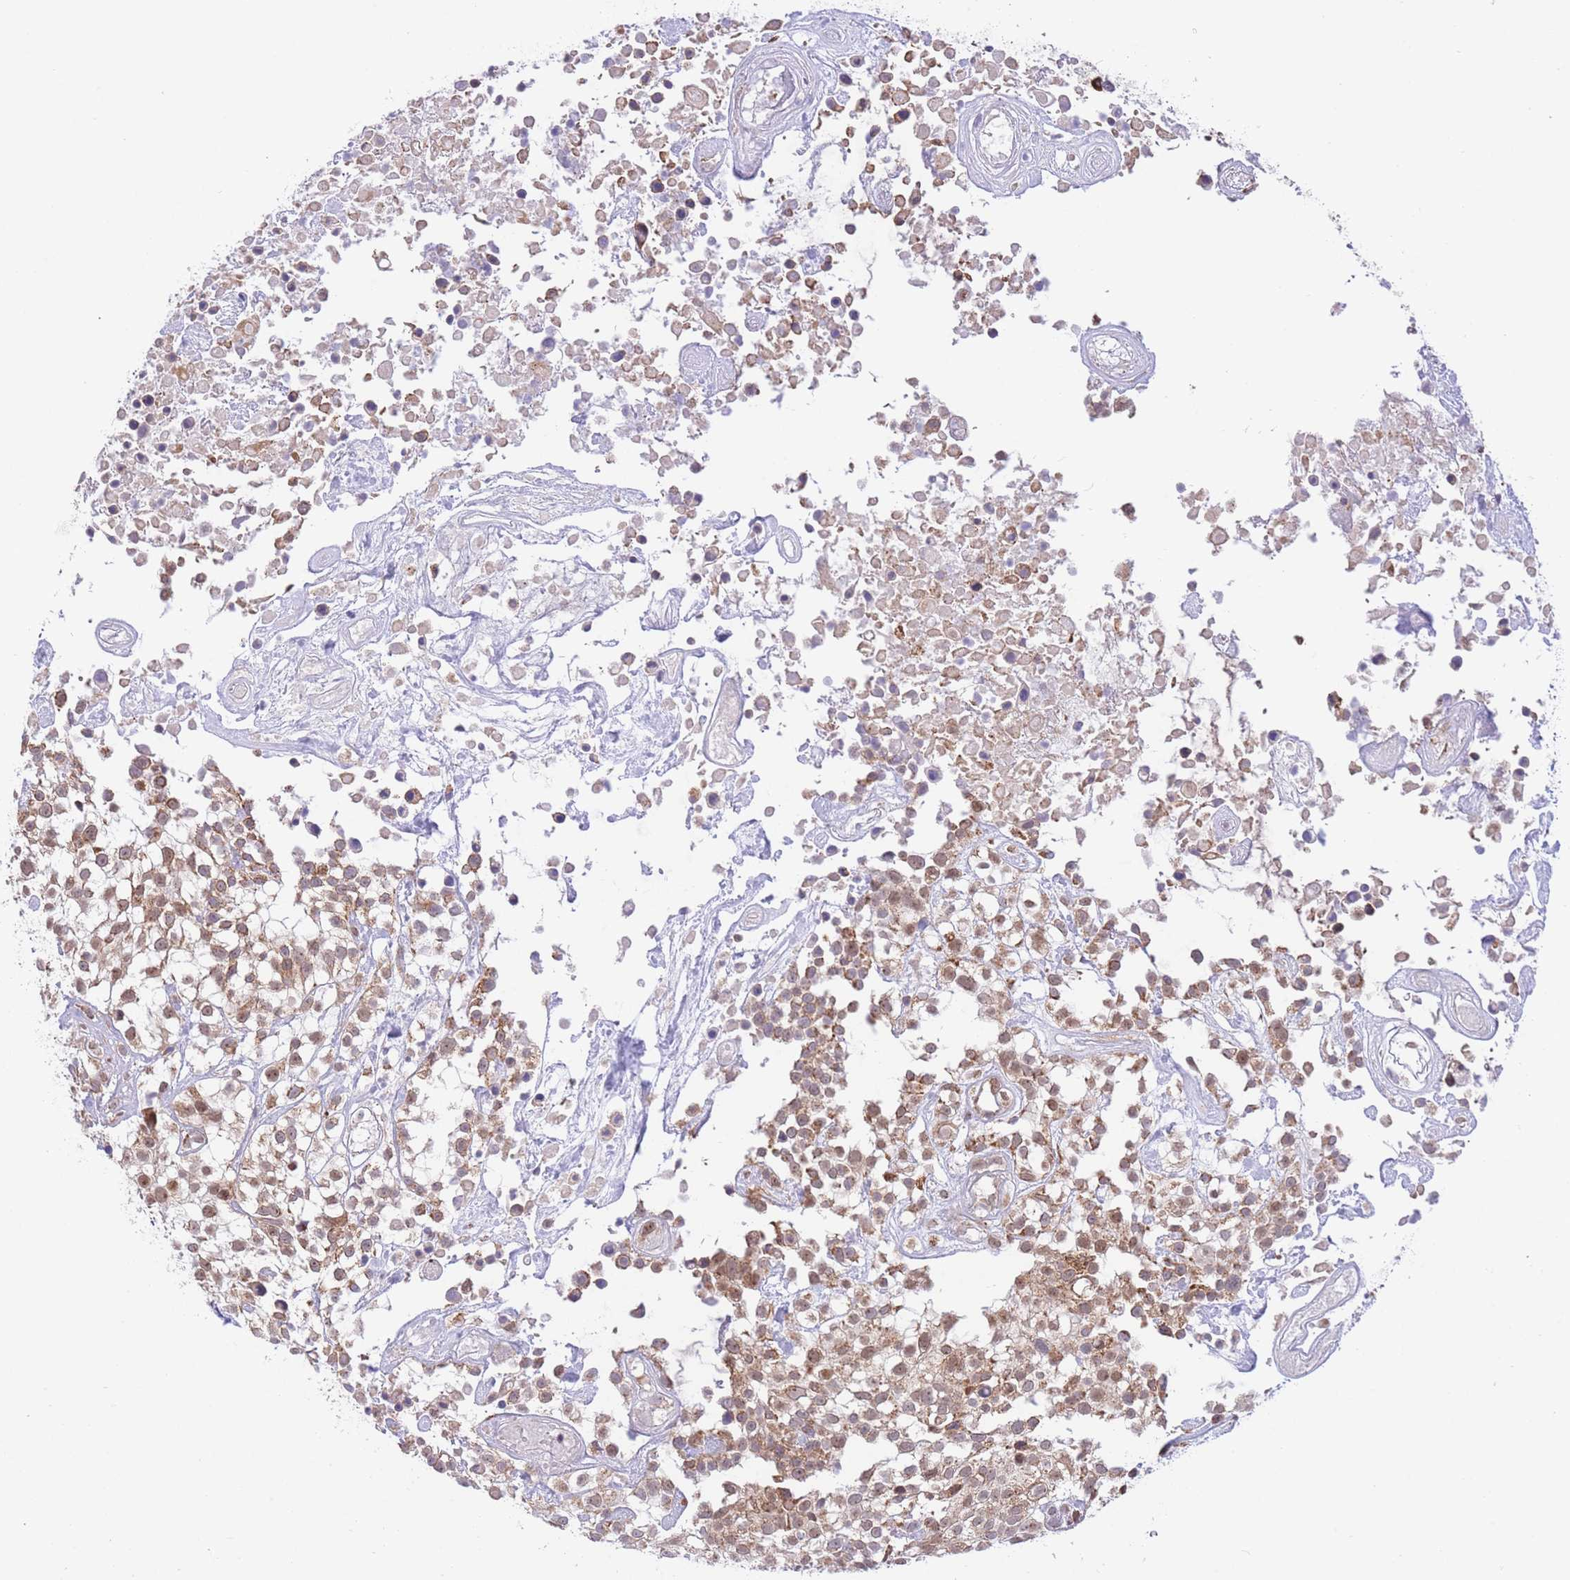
{"staining": {"intensity": "moderate", "quantity": ">75%", "location": "cytoplasmic/membranous,nuclear"}, "tissue": "urothelial cancer", "cell_type": "Tumor cells", "image_type": "cancer", "snomed": [{"axis": "morphology", "description": "Urothelial carcinoma, High grade"}, {"axis": "topography", "description": "Urinary bladder"}], "caption": "An image showing moderate cytoplasmic/membranous and nuclear positivity in about >75% of tumor cells in high-grade urothelial carcinoma, as visualized by brown immunohistochemical staining.", "gene": "EXOSC8", "patient": {"sex": "male", "age": 56}}